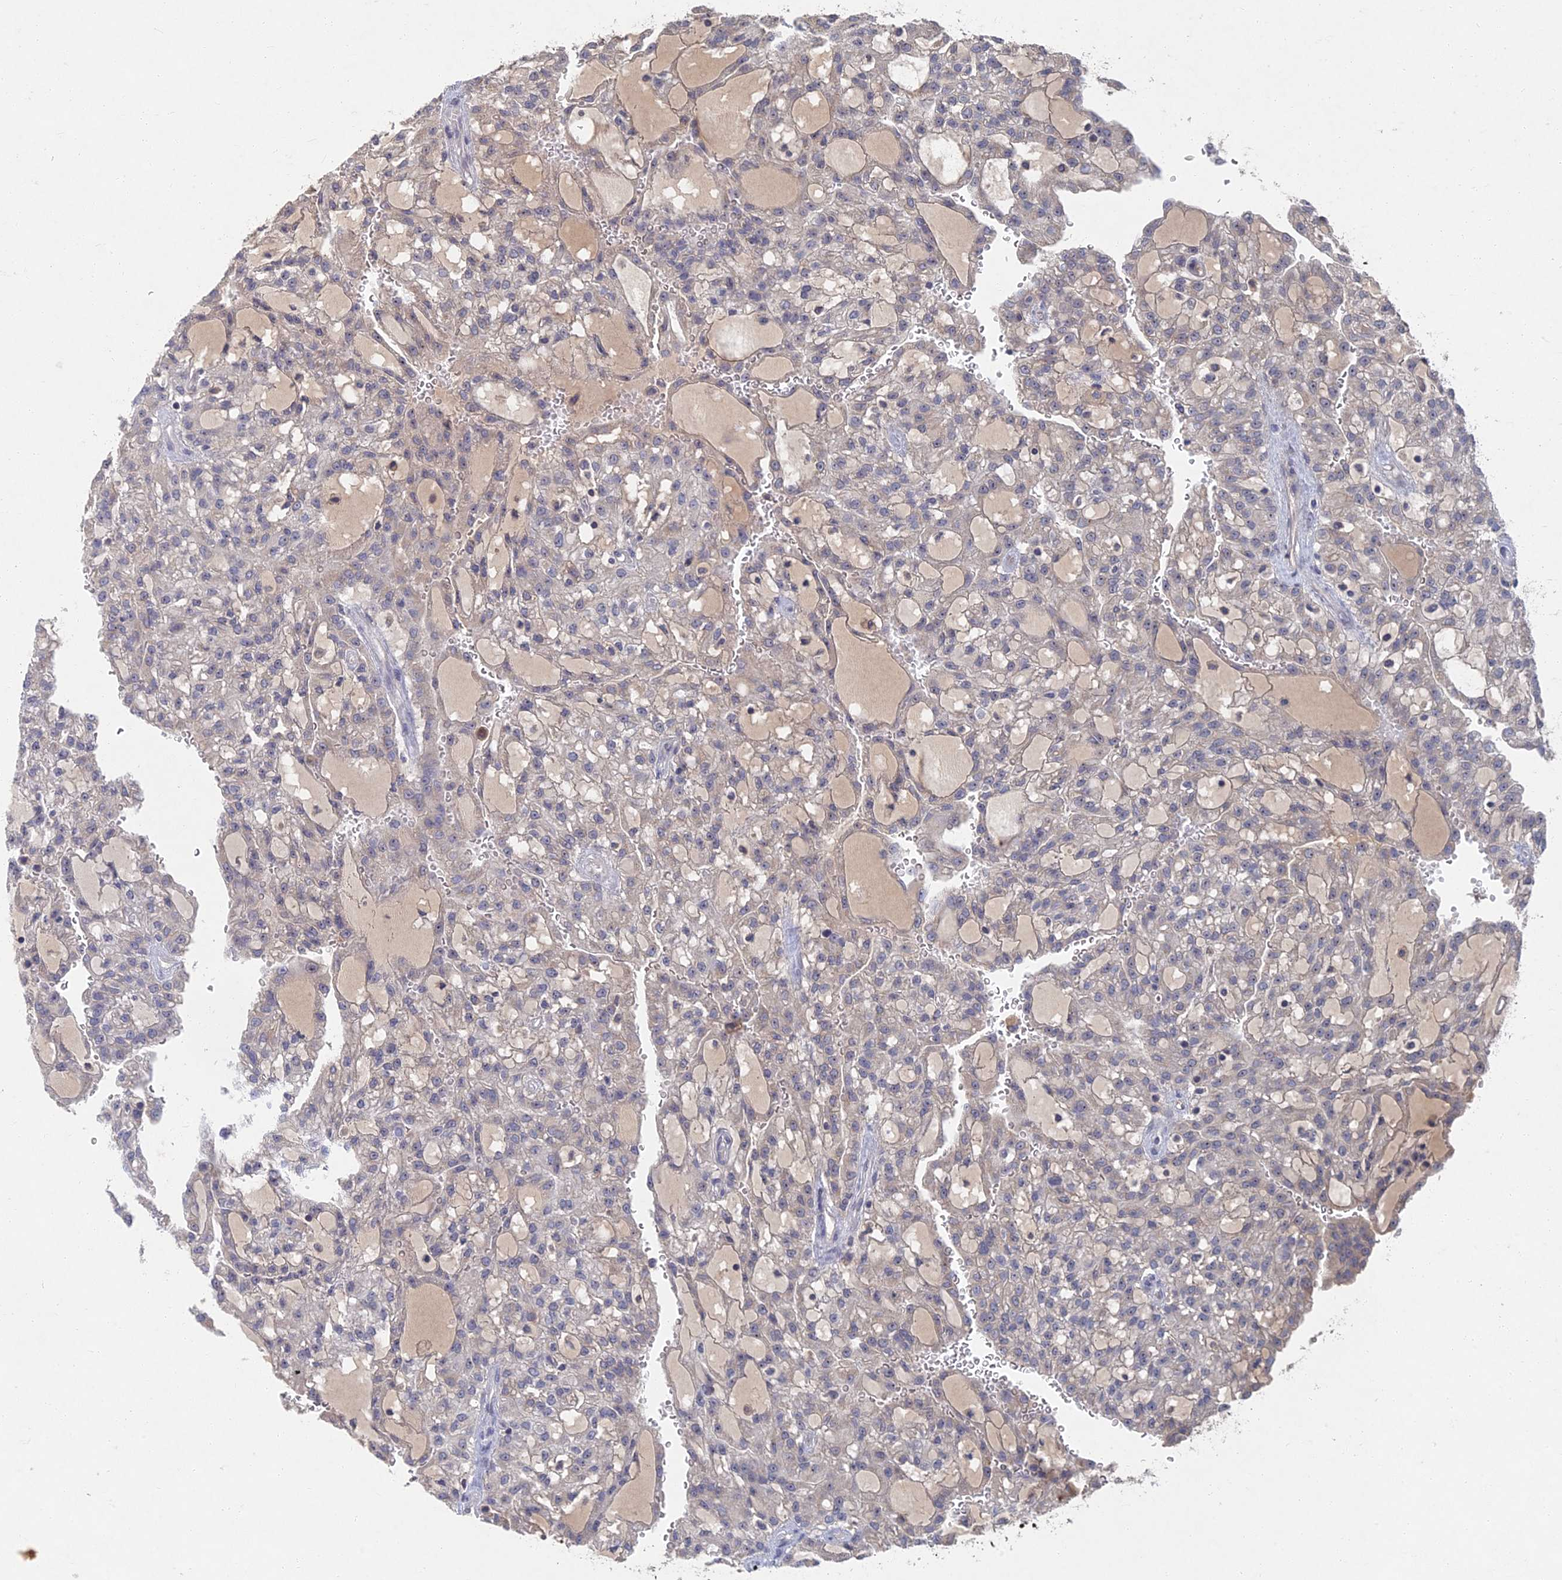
{"staining": {"intensity": "negative", "quantity": "none", "location": "none"}, "tissue": "renal cancer", "cell_type": "Tumor cells", "image_type": "cancer", "snomed": [{"axis": "morphology", "description": "Adenocarcinoma, NOS"}, {"axis": "topography", "description": "Kidney"}], "caption": "High magnification brightfield microscopy of renal adenocarcinoma stained with DAB (3,3'-diaminobenzidine) (brown) and counterstained with hematoxylin (blue): tumor cells show no significant staining.", "gene": "GNA15", "patient": {"sex": "male", "age": 63}}